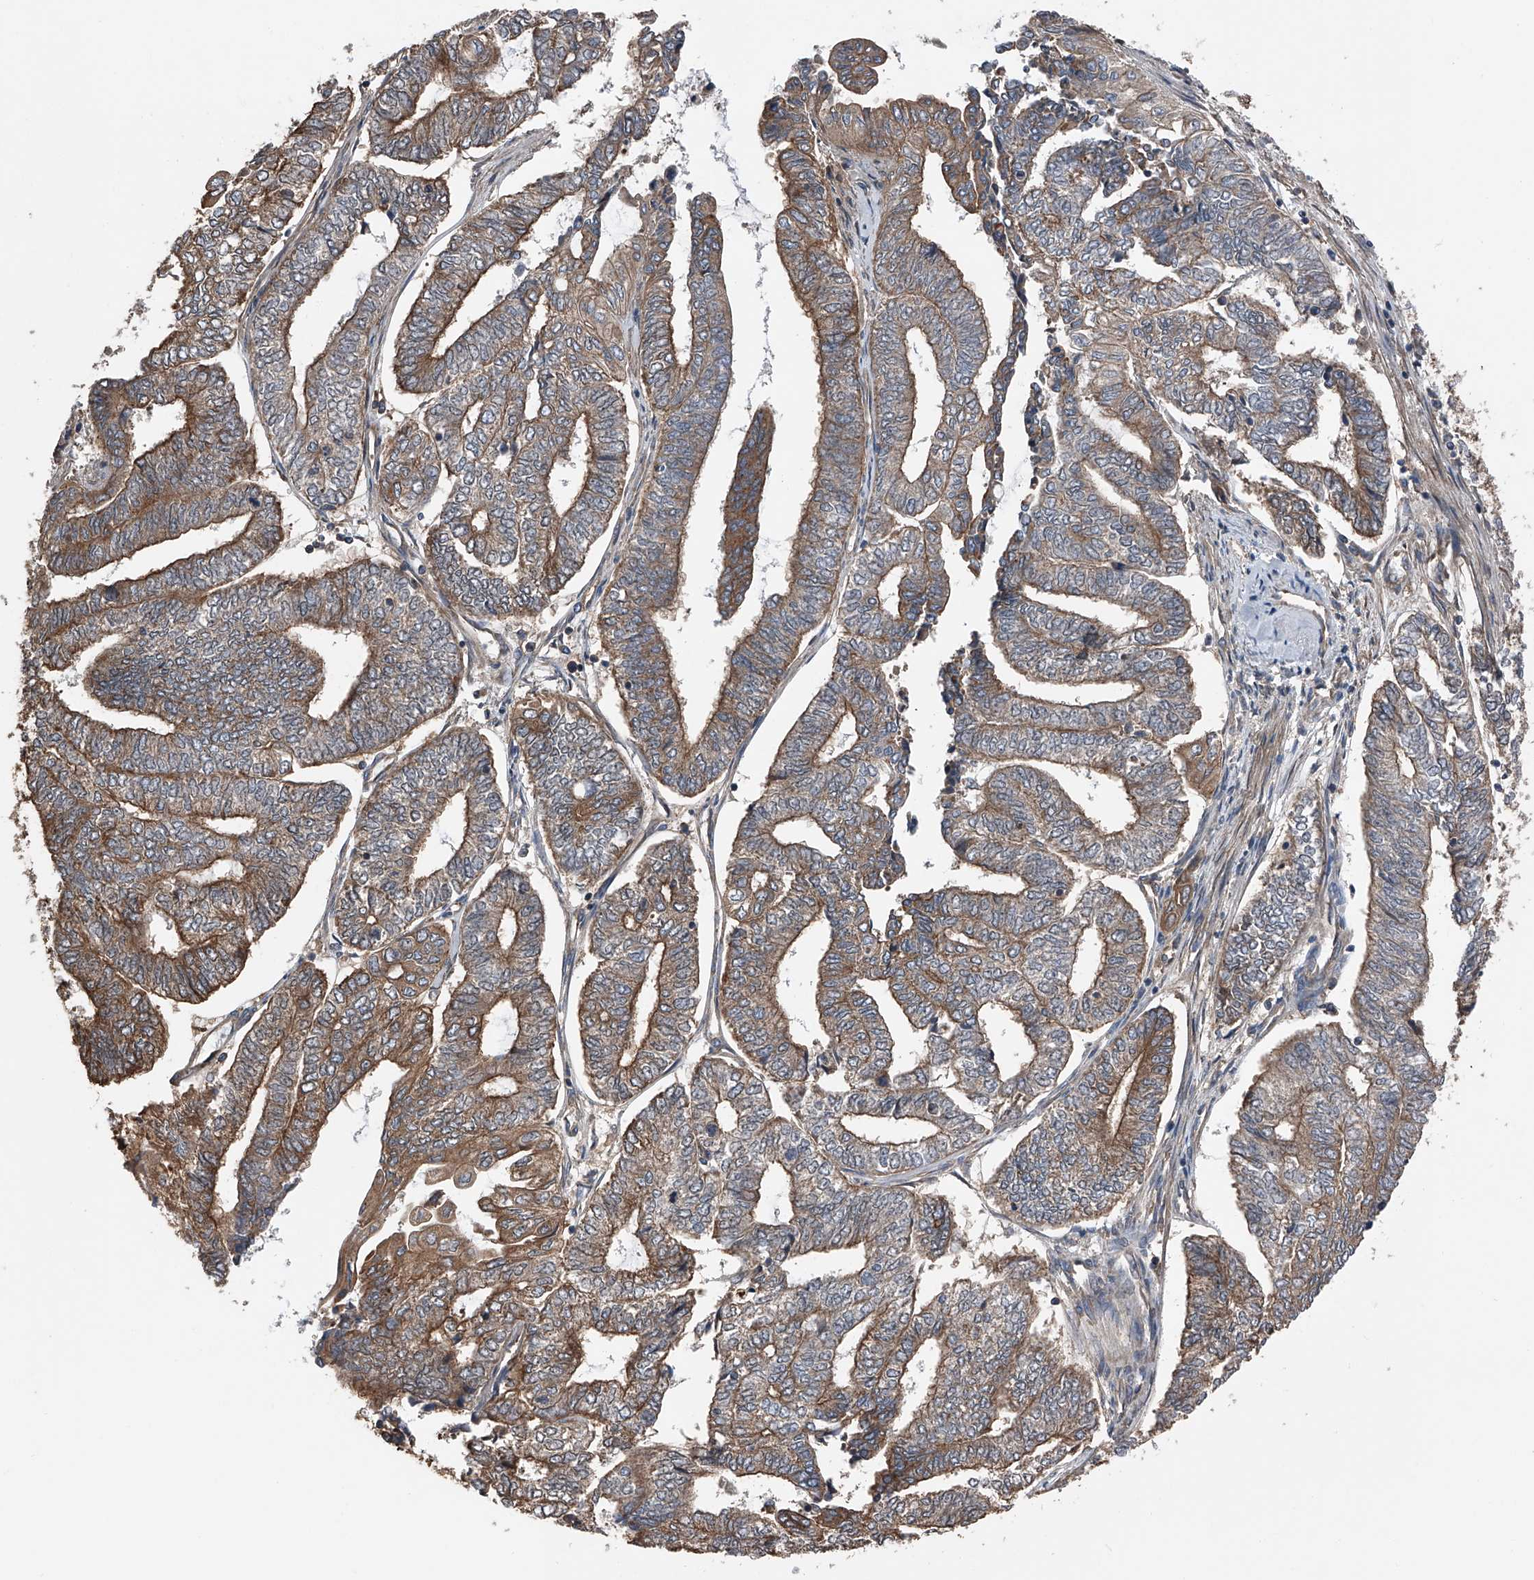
{"staining": {"intensity": "moderate", "quantity": "25%-75%", "location": "cytoplasmic/membranous"}, "tissue": "endometrial cancer", "cell_type": "Tumor cells", "image_type": "cancer", "snomed": [{"axis": "morphology", "description": "Adenocarcinoma, NOS"}, {"axis": "topography", "description": "Uterus"}, {"axis": "topography", "description": "Endometrium"}], "caption": "Immunohistochemical staining of human endometrial adenocarcinoma reveals moderate cytoplasmic/membranous protein positivity in about 25%-75% of tumor cells.", "gene": "KCNJ2", "patient": {"sex": "female", "age": 70}}